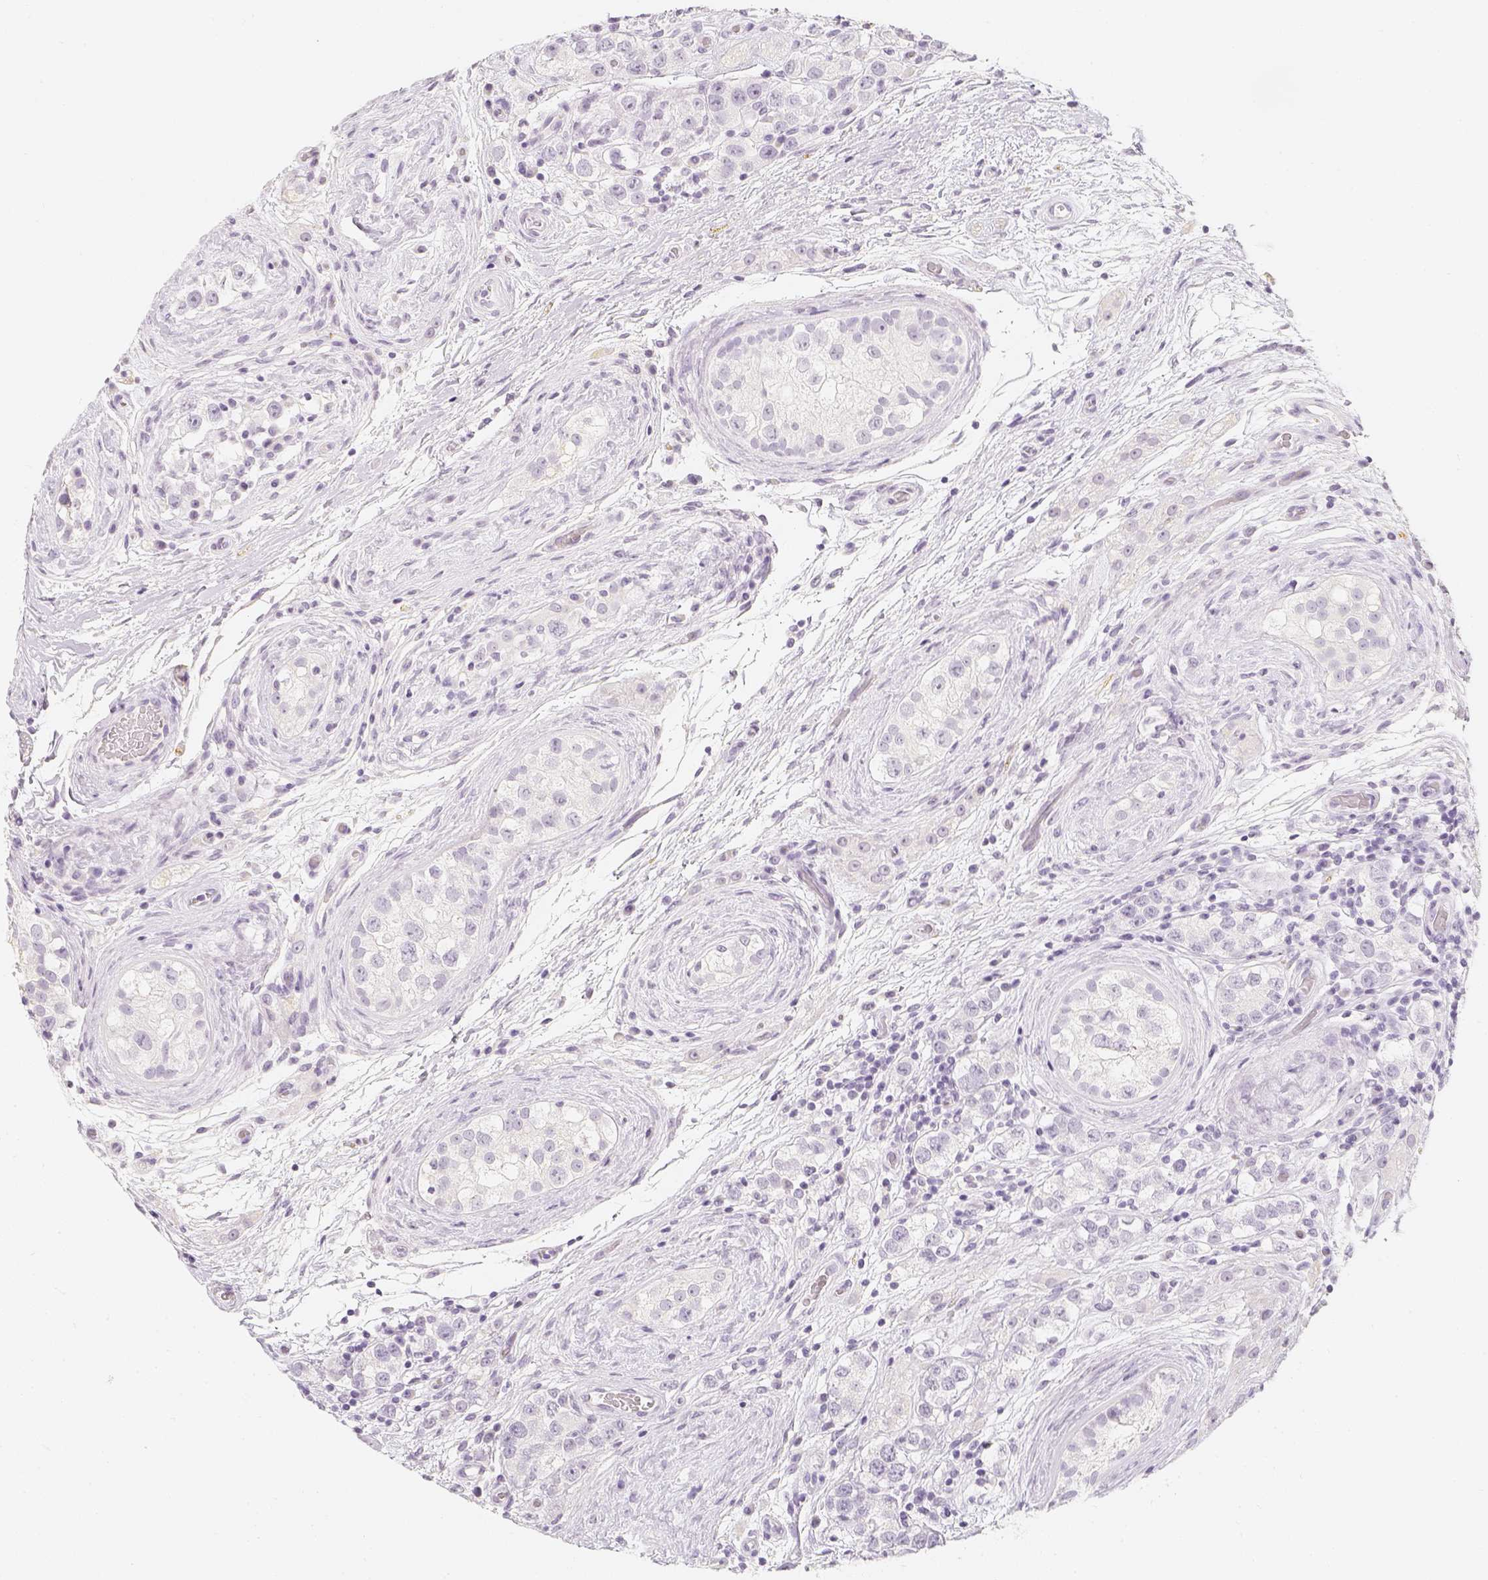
{"staining": {"intensity": "negative", "quantity": "none", "location": "none"}, "tissue": "testis cancer", "cell_type": "Tumor cells", "image_type": "cancer", "snomed": [{"axis": "morphology", "description": "Seminoma, NOS"}, {"axis": "topography", "description": "Testis"}], "caption": "A high-resolution photomicrograph shows IHC staining of testis seminoma, which demonstrates no significant expression in tumor cells. The staining is performed using DAB brown chromogen with nuclei counter-stained in using hematoxylin.", "gene": "SLC18A1", "patient": {"sex": "male", "age": 34}}